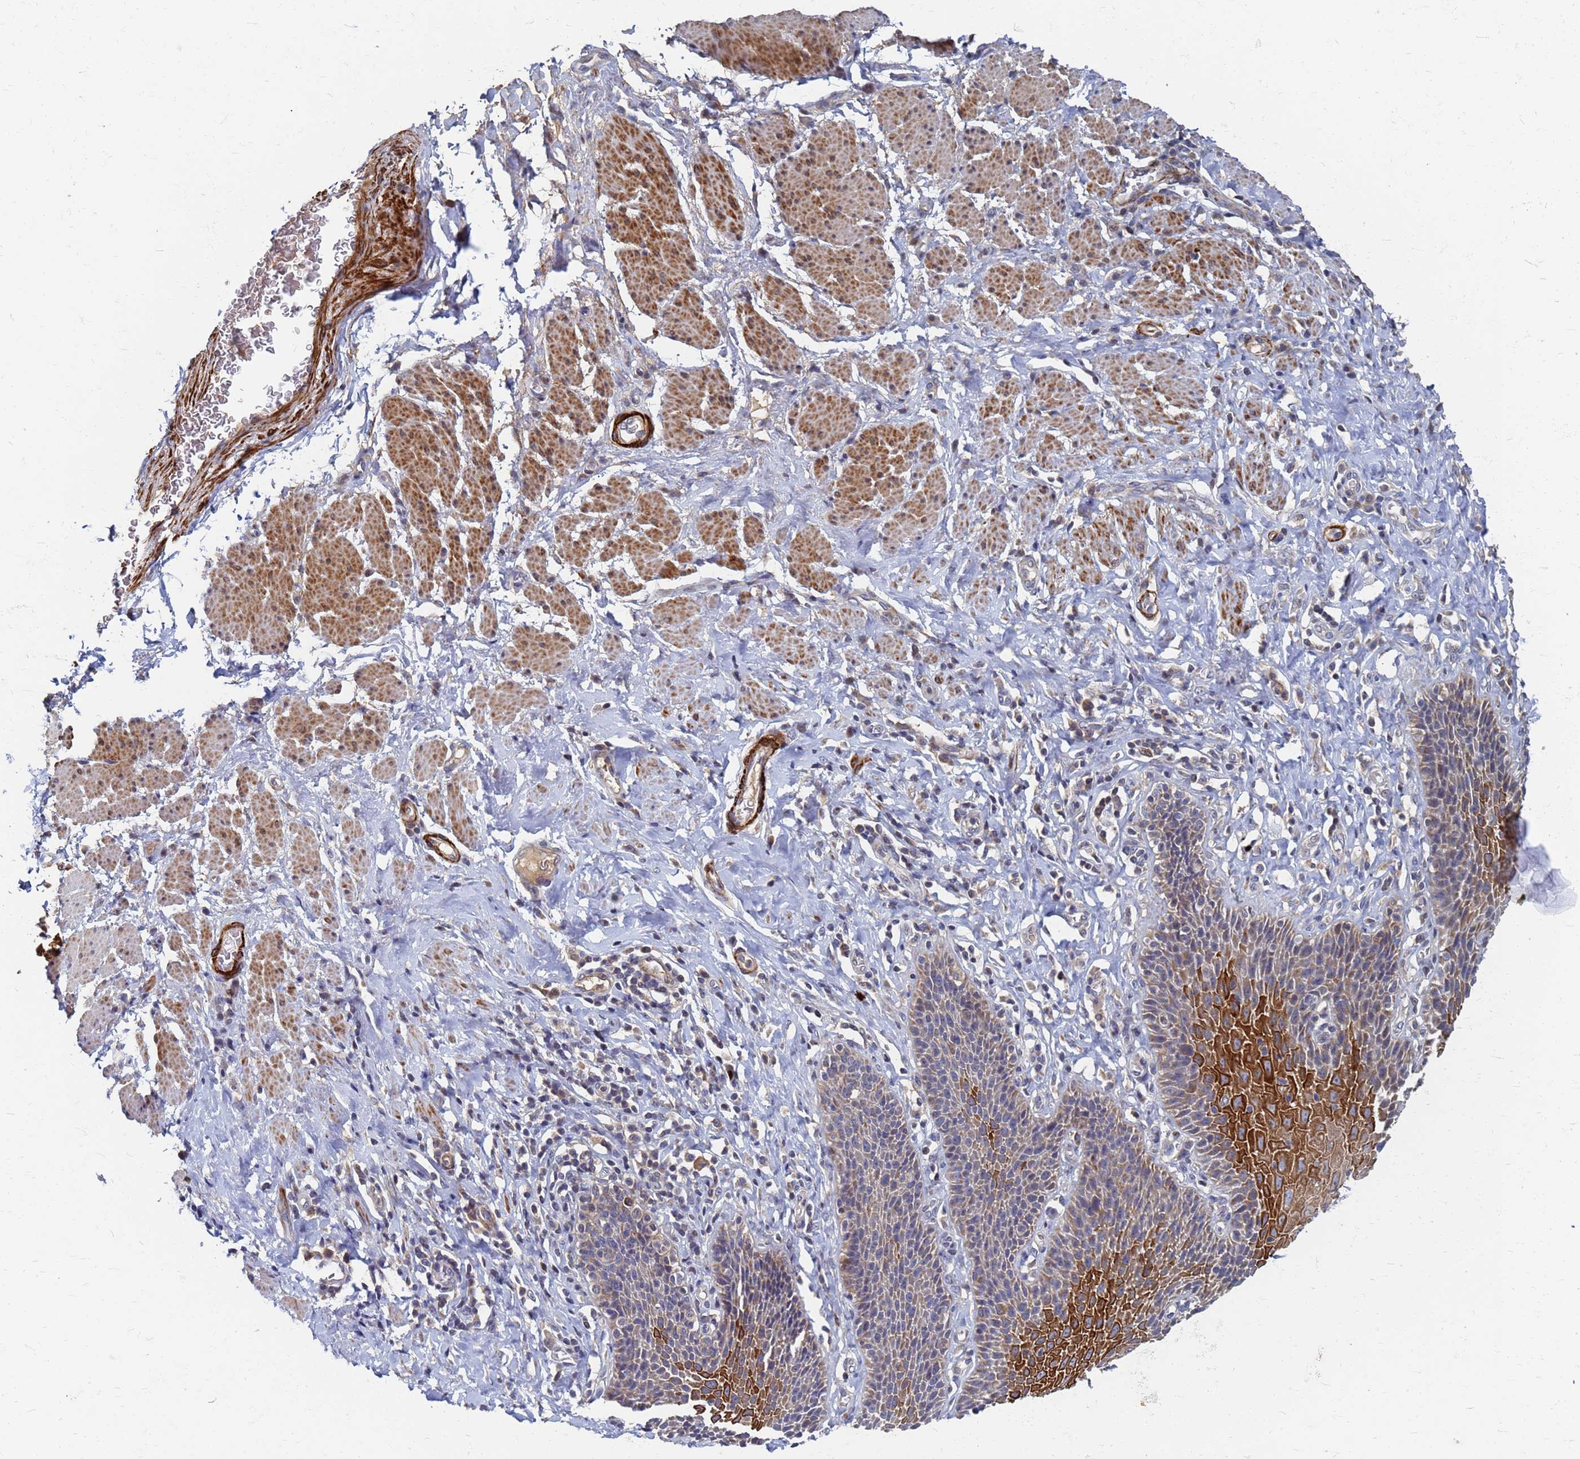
{"staining": {"intensity": "strong", "quantity": "25%-75%", "location": "cytoplasmic/membranous"}, "tissue": "esophagus", "cell_type": "Squamous epithelial cells", "image_type": "normal", "snomed": [{"axis": "morphology", "description": "Normal tissue, NOS"}, {"axis": "topography", "description": "Esophagus"}], "caption": "Immunohistochemical staining of normal human esophagus reveals 25%-75% levels of strong cytoplasmic/membranous protein expression in approximately 25%-75% of squamous epithelial cells. The staining was performed using DAB to visualize the protein expression in brown, while the nuclei were stained in blue with hematoxylin (Magnification: 20x).", "gene": "ATPAF1", "patient": {"sex": "female", "age": 61}}